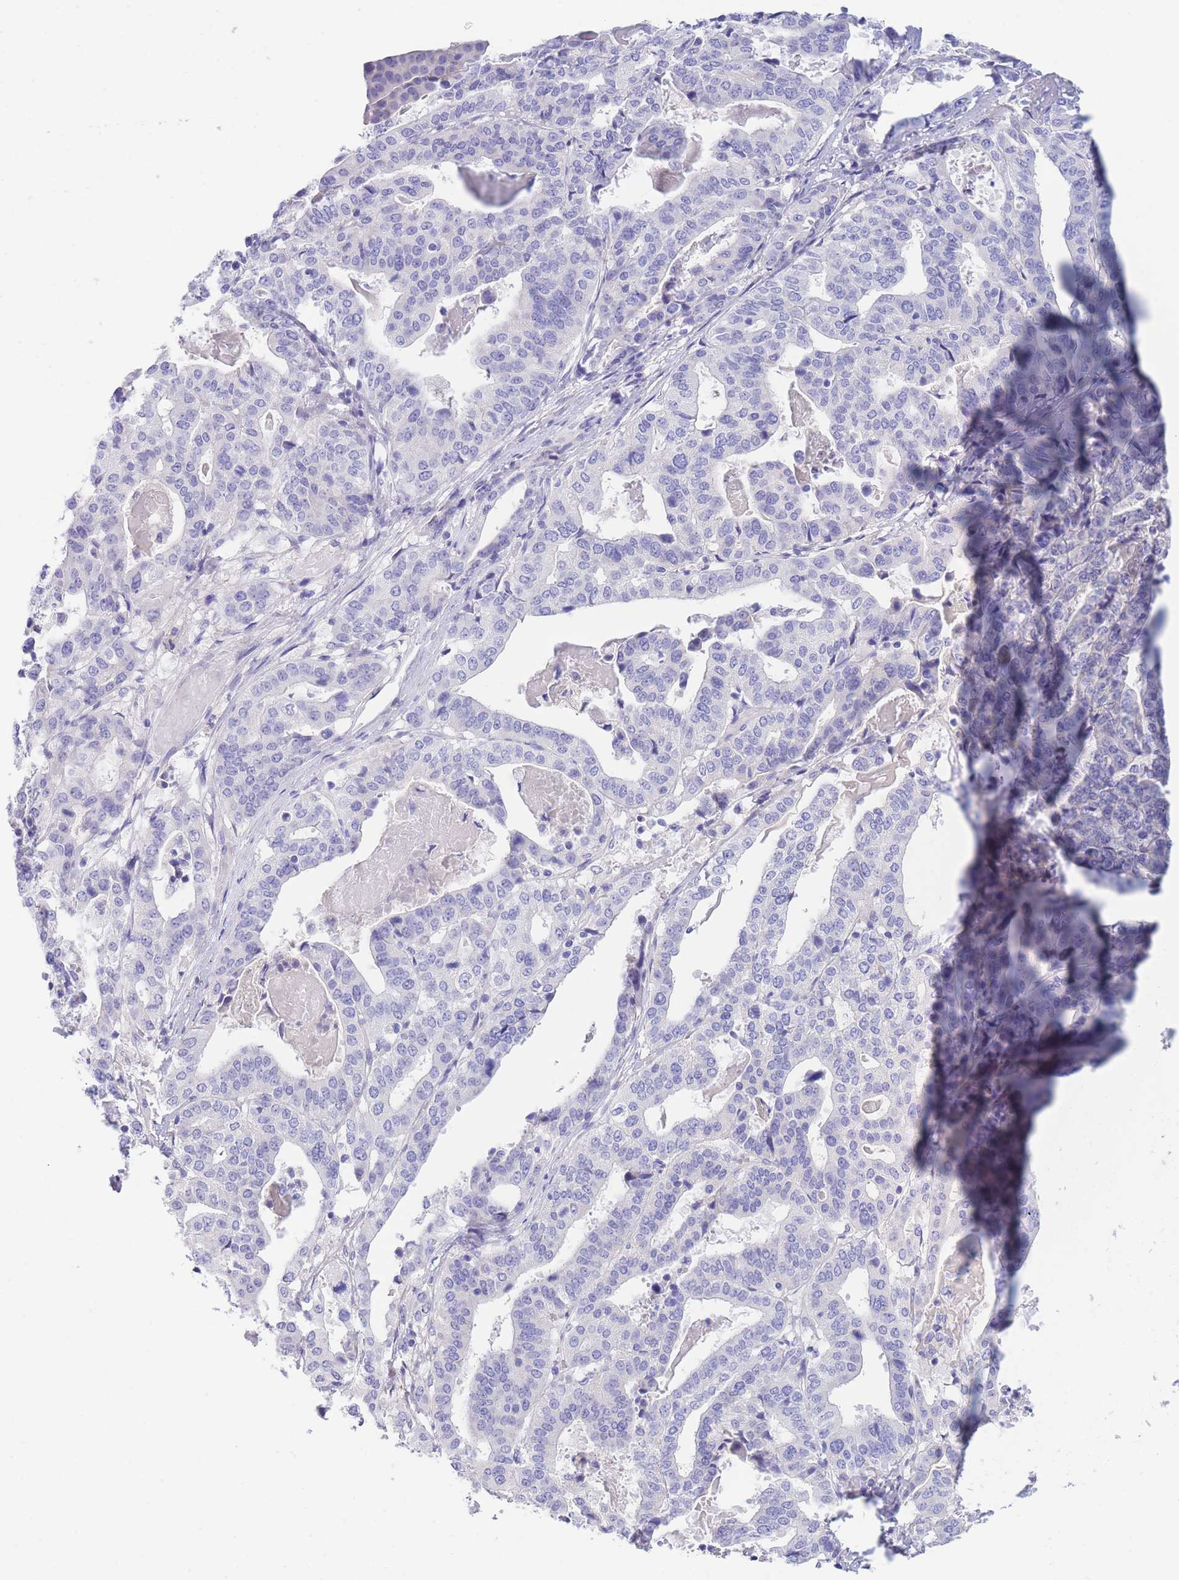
{"staining": {"intensity": "negative", "quantity": "none", "location": "none"}, "tissue": "stomach cancer", "cell_type": "Tumor cells", "image_type": "cancer", "snomed": [{"axis": "morphology", "description": "Adenocarcinoma, NOS"}, {"axis": "topography", "description": "Stomach"}], "caption": "Immunohistochemistry (IHC) photomicrograph of neoplastic tissue: adenocarcinoma (stomach) stained with DAB (3,3'-diaminobenzidine) shows no significant protein expression in tumor cells.", "gene": "PCDHB3", "patient": {"sex": "male", "age": 48}}